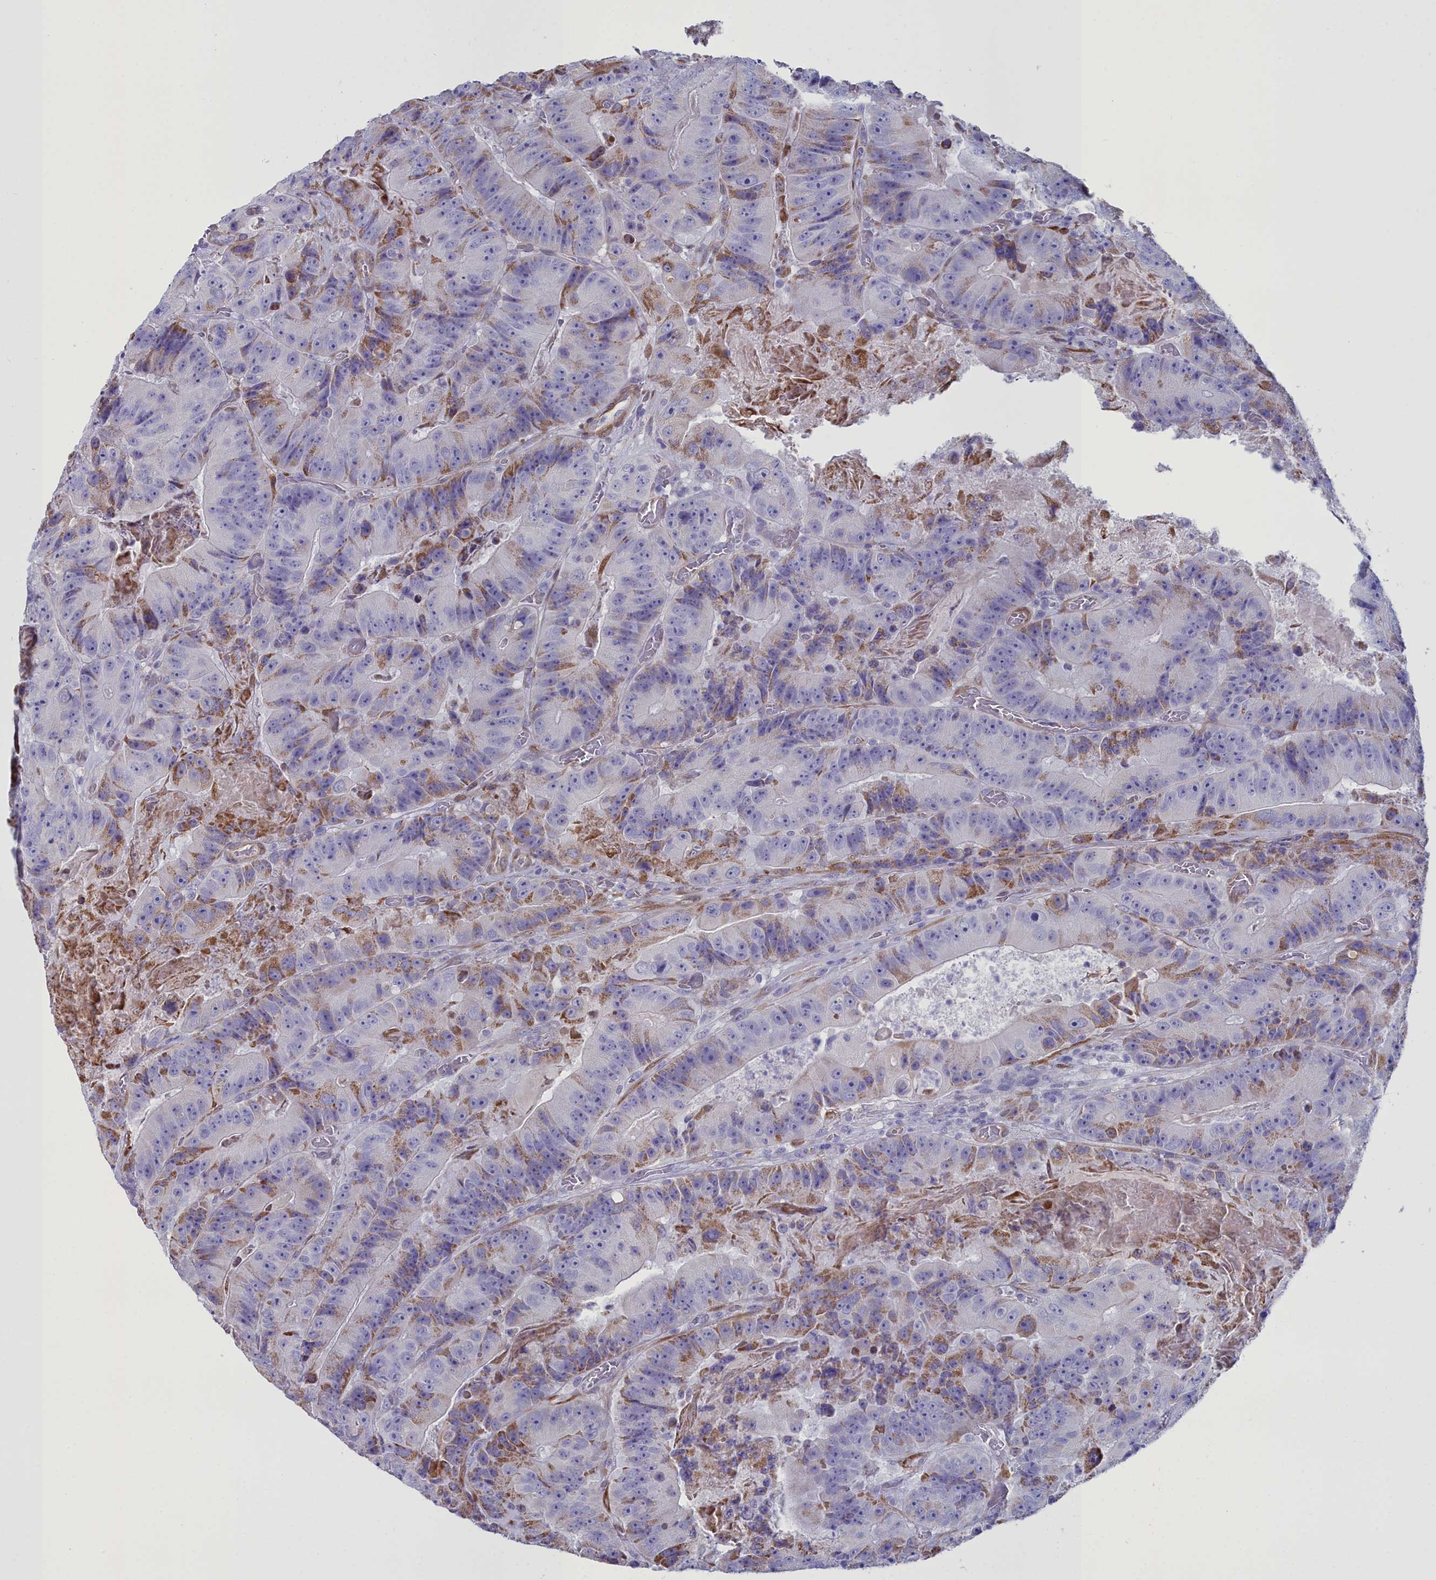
{"staining": {"intensity": "moderate", "quantity": "<25%", "location": "cytoplasmic/membranous"}, "tissue": "colorectal cancer", "cell_type": "Tumor cells", "image_type": "cancer", "snomed": [{"axis": "morphology", "description": "Adenocarcinoma, NOS"}, {"axis": "topography", "description": "Colon"}], "caption": "Colorectal cancer (adenocarcinoma) was stained to show a protein in brown. There is low levels of moderate cytoplasmic/membranous staining in approximately <25% of tumor cells. (IHC, brightfield microscopy, high magnification).", "gene": "PPP1R14A", "patient": {"sex": "female", "age": 86}}